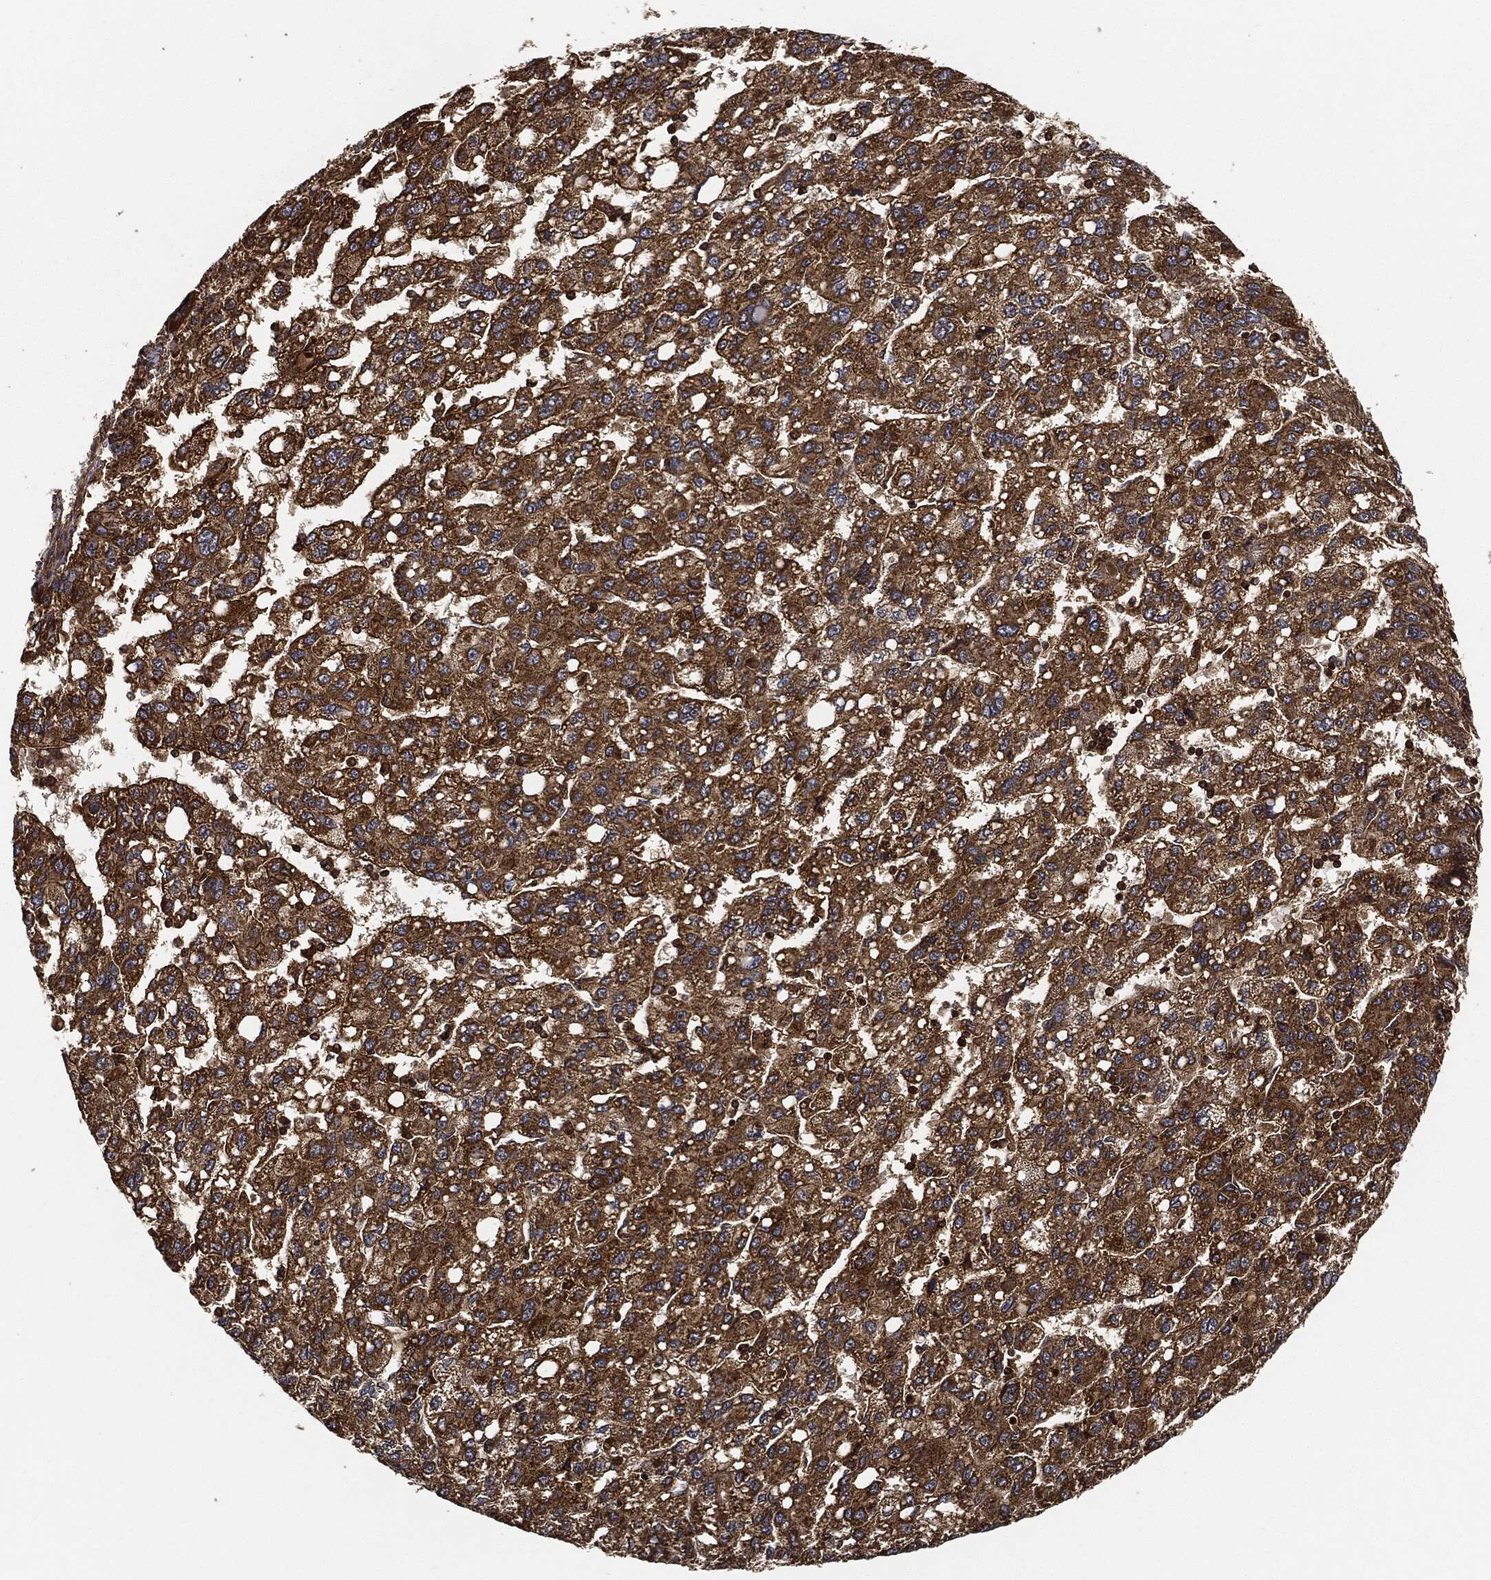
{"staining": {"intensity": "strong", "quantity": ">75%", "location": "cytoplasmic/membranous"}, "tissue": "liver cancer", "cell_type": "Tumor cells", "image_type": "cancer", "snomed": [{"axis": "morphology", "description": "Carcinoma, Hepatocellular, NOS"}, {"axis": "topography", "description": "Liver"}], "caption": "Immunohistochemical staining of liver cancer shows high levels of strong cytoplasmic/membranous positivity in approximately >75% of tumor cells.", "gene": "CEP290", "patient": {"sex": "female", "age": 82}}